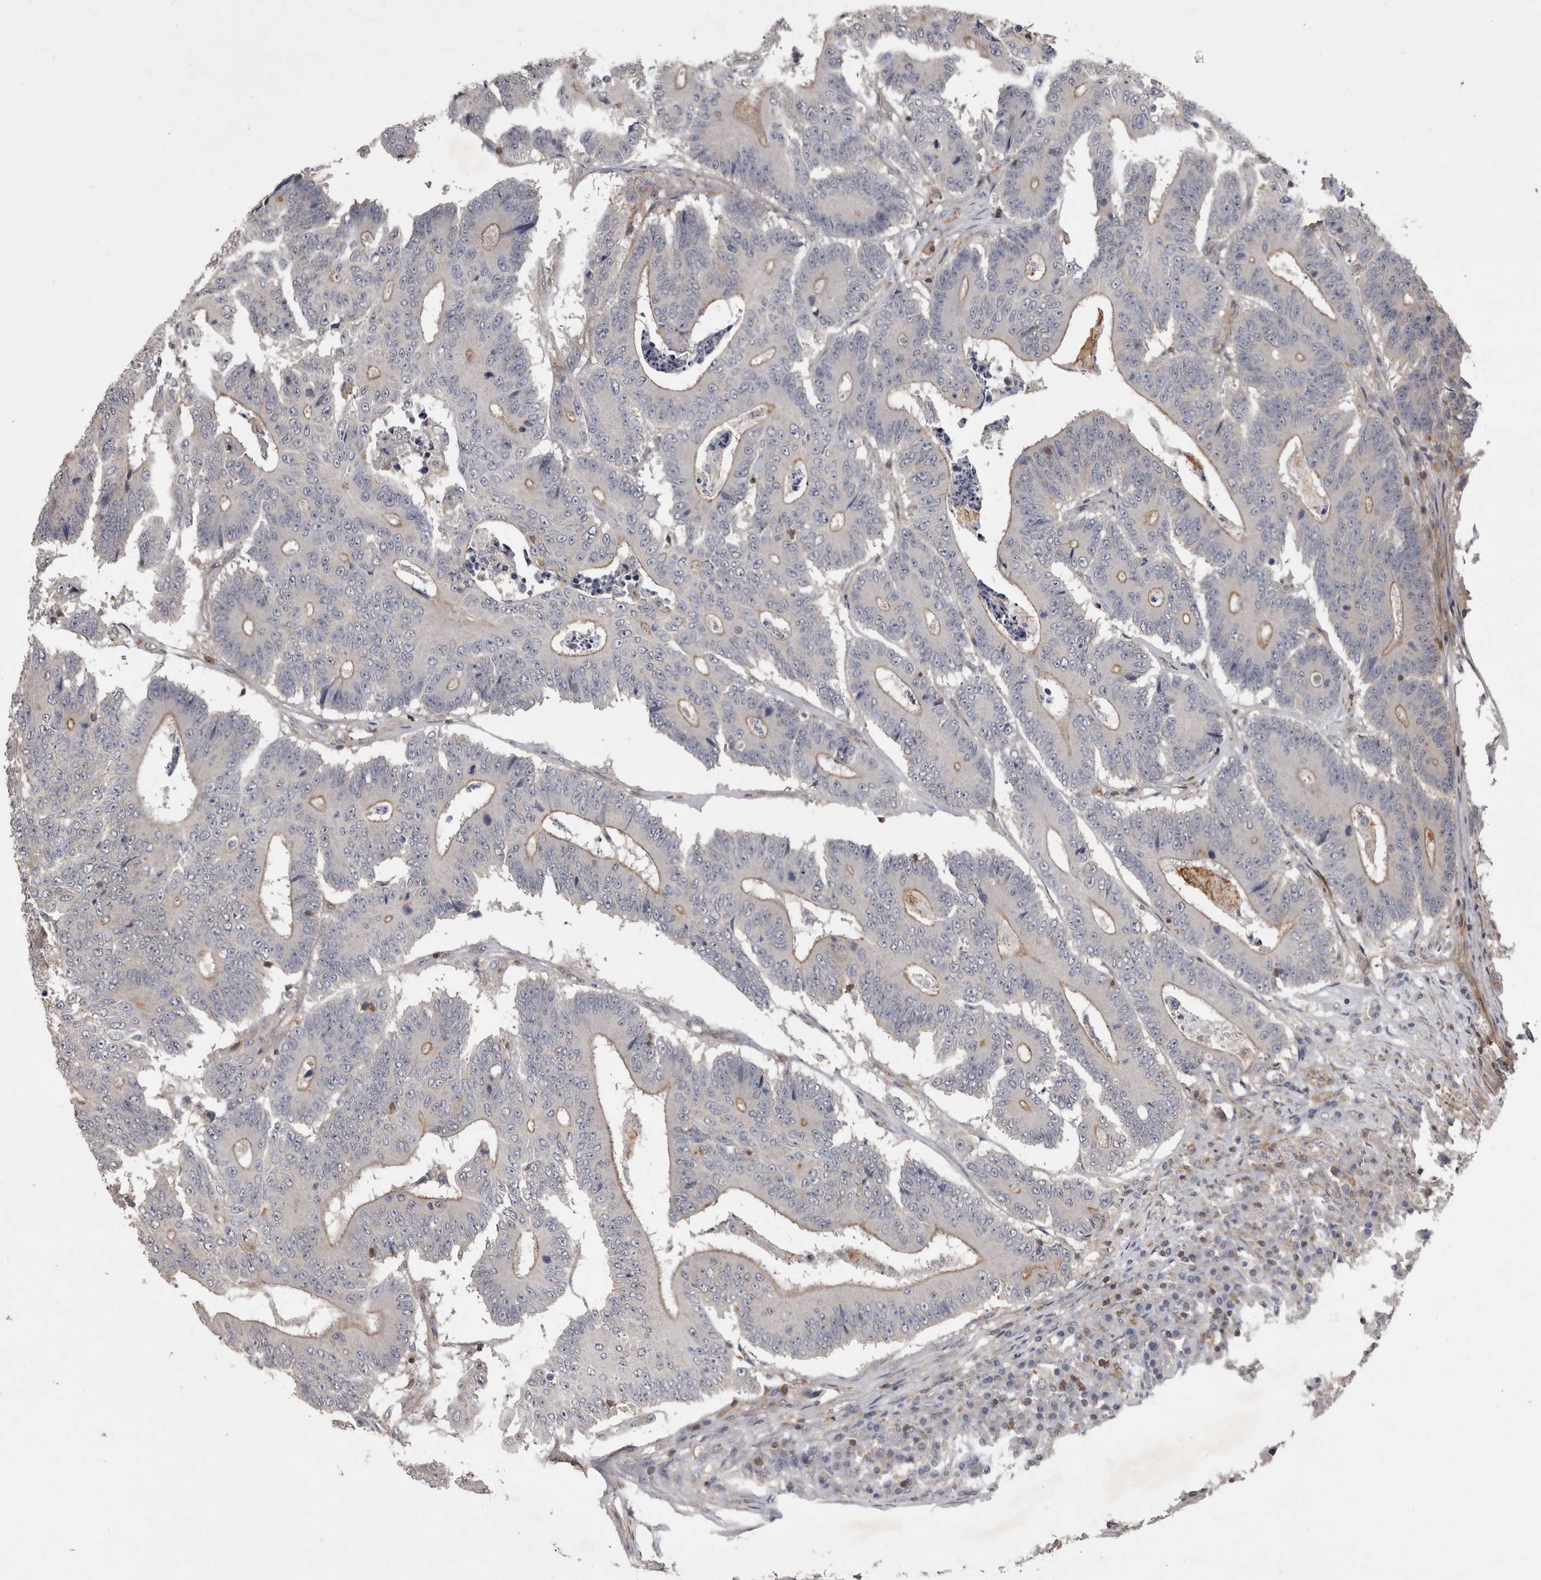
{"staining": {"intensity": "moderate", "quantity": "<25%", "location": "cytoplasmic/membranous"}, "tissue": "colorectal cancer", "cell_type": "Tumor cells", "image_type": "cancer", "snomed": [{"axis": "morphology", "description": "Adenocarcinoma, NOS"}, {"axis": "topography", "description": "Colon"}], "caption": "Immunohistochemistry (IHC) of colorectal cancer (adenocarcinoma) demonstrates low levels of moderate cytoplasmic/membranous expression in approximately <25% of tumor cells.", "gene": "SPATA48", "patient": {"sex": "male", "age": 83}}